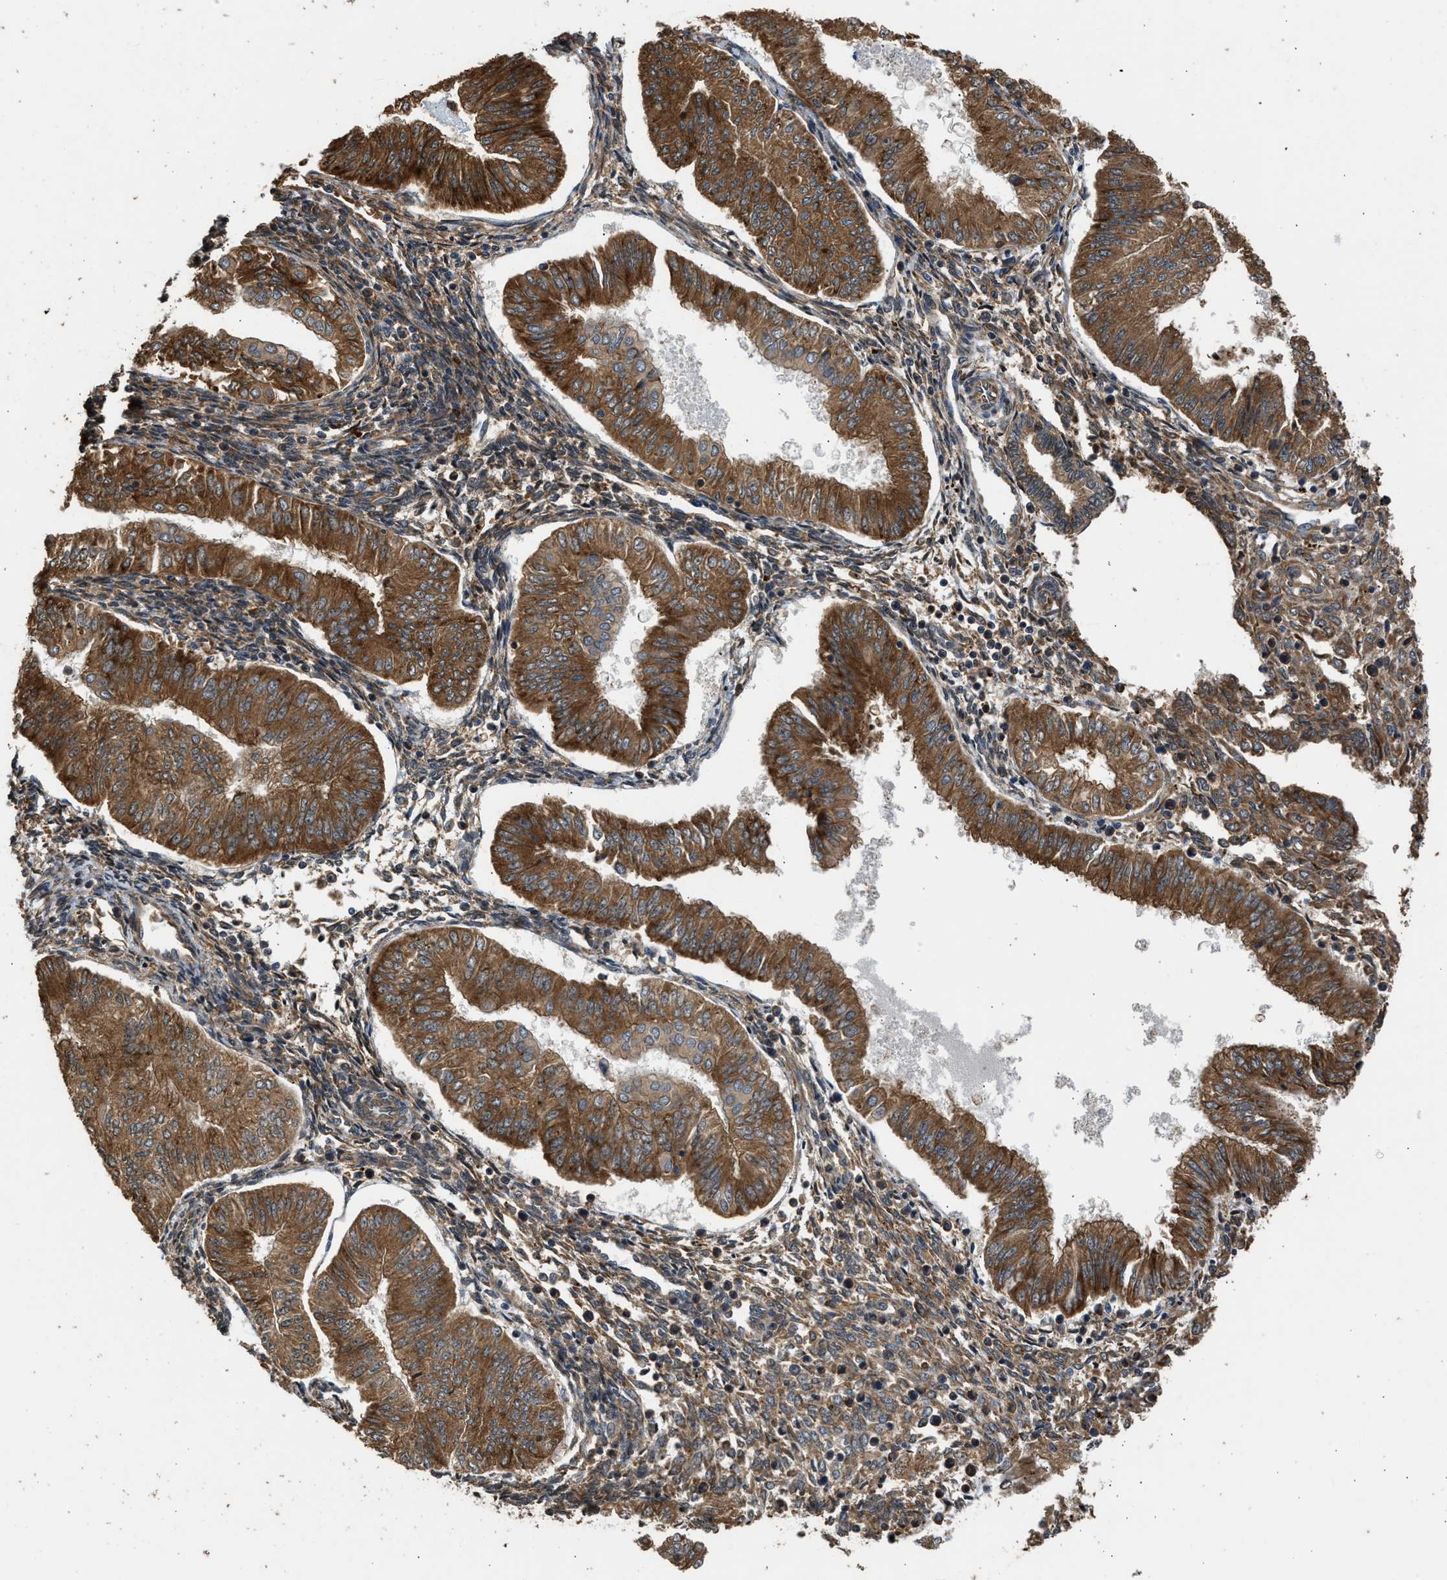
{"staining": {"intensity": "strong", "quantity": ">75%", "location": "cytoplasmic/membranous"}, "tissue": "endometrial cancer", "cell_type": "Tumor cells", "image_type": "cancer", "snomed": [{"axis": "morphology", "description": "Normal tissue, NOS"}, {"axis": "morphology", "description": "Adenocarcinoma, NOS"}, {"axis": "topography", "description": "Endometrium"}], "caption": "This is a histology image of immunohistochemistry (IHC) staining of endometrial cancer (adenocarcinoma), which shows strong expression in the cytoplasmic/membranous of tumor cells.", "gene": "SLC36A4", "patient": {"sex": "female", "age": 53}}